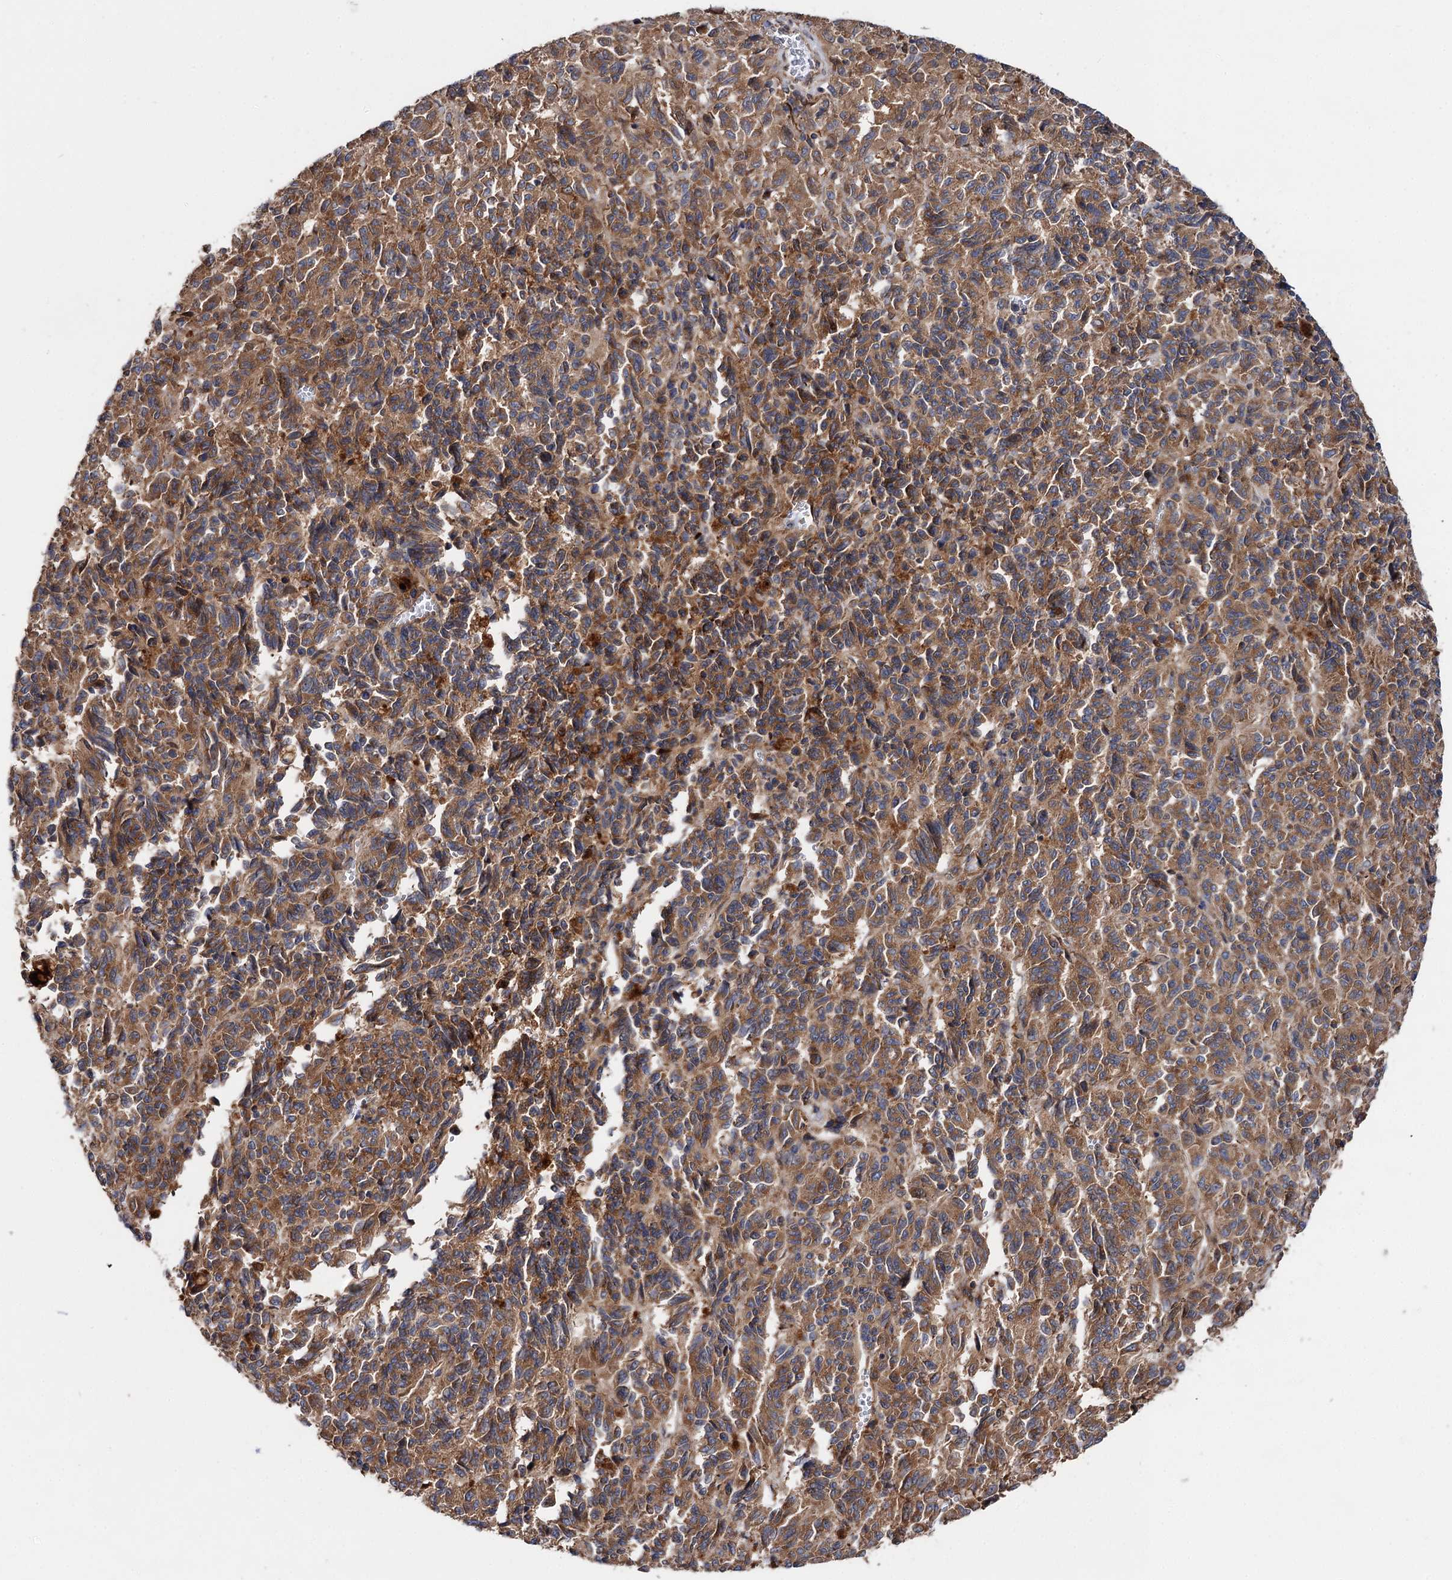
{"staining": {"intensity": "moderate", "quantity": ">75%", "location": "cytoplasmic/membranous"}, "tissue": "melanoma", "cell_type": "Tumor cells", "image_type": "cancer", "snomed": [{"axis": "morphology", "description": "Malignant melanoma, Metastatic site"}, {"axis": "topography", "description": "Lung"}], "caption": "IHC photomicrograph of neoplastic tissue: melanoma stained using immunohistochemistry shows medium levels of moderate protein expression localized specifically in the cytoplasmic/membranous of tumor cells, appearing as a cytoplasmic/membranous brown color.", "gene": "NAA25", "patient": {"sex": "male", "age": 64}}